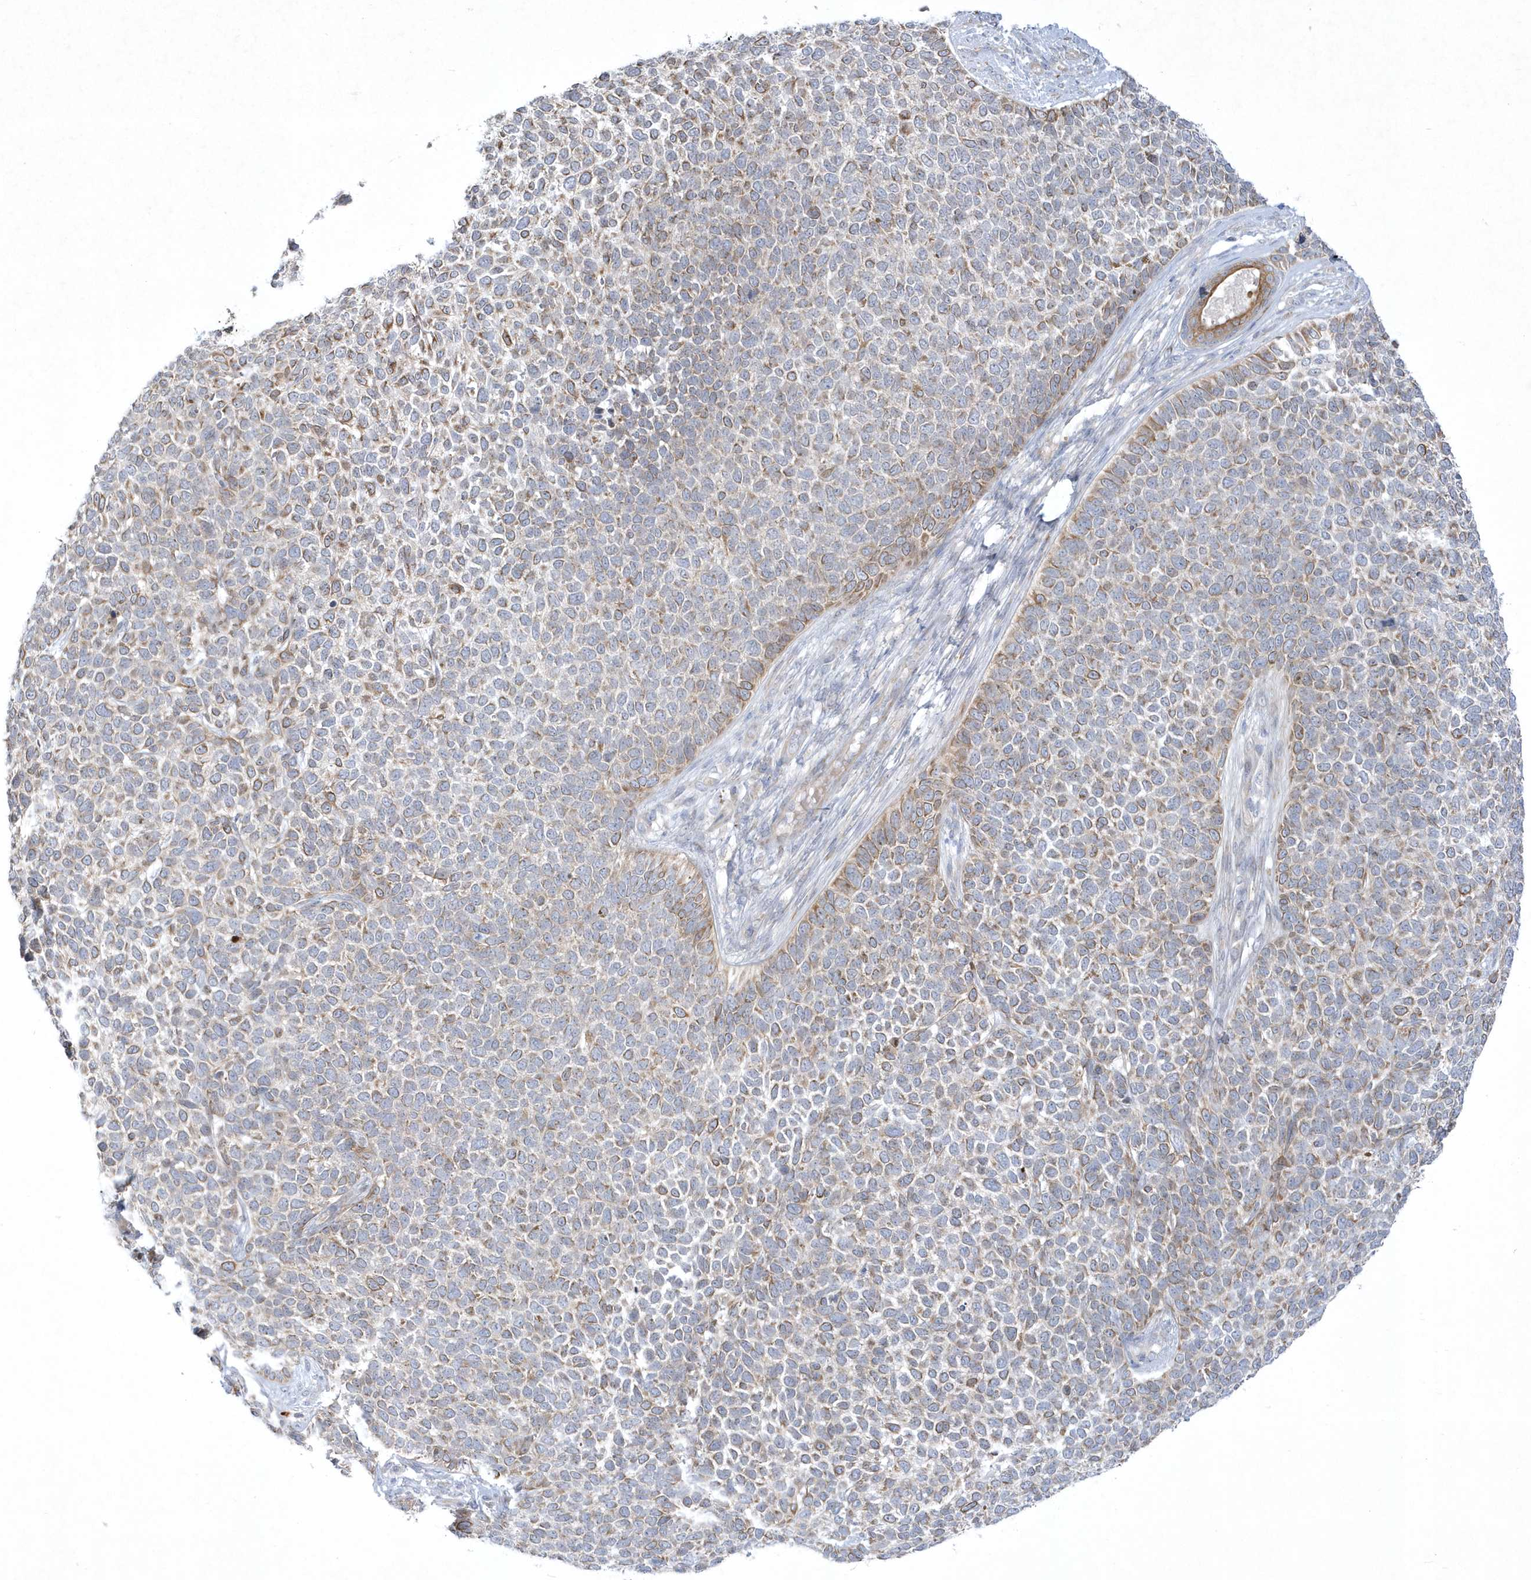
{"staining": {"intensity": "strong", "quantity": "<25%", "location": "cytoplasmic/membranous"}, "tissue": "skin cancer", "cell_type": "Tumor cells", "image_type": "cancer", "snomed": [{"axis": "morphology", "description": "Basal cell carcinoma"}, {"axis": "topography", "description": "Skin"}], "caption": "Strong cytoplasmic/membranous protein expression is present in approximately <25% of tumor cells in skin basal cell carcinoma.", "gene": "LARS1", "patient": {"sex": "female", "age": 84}}